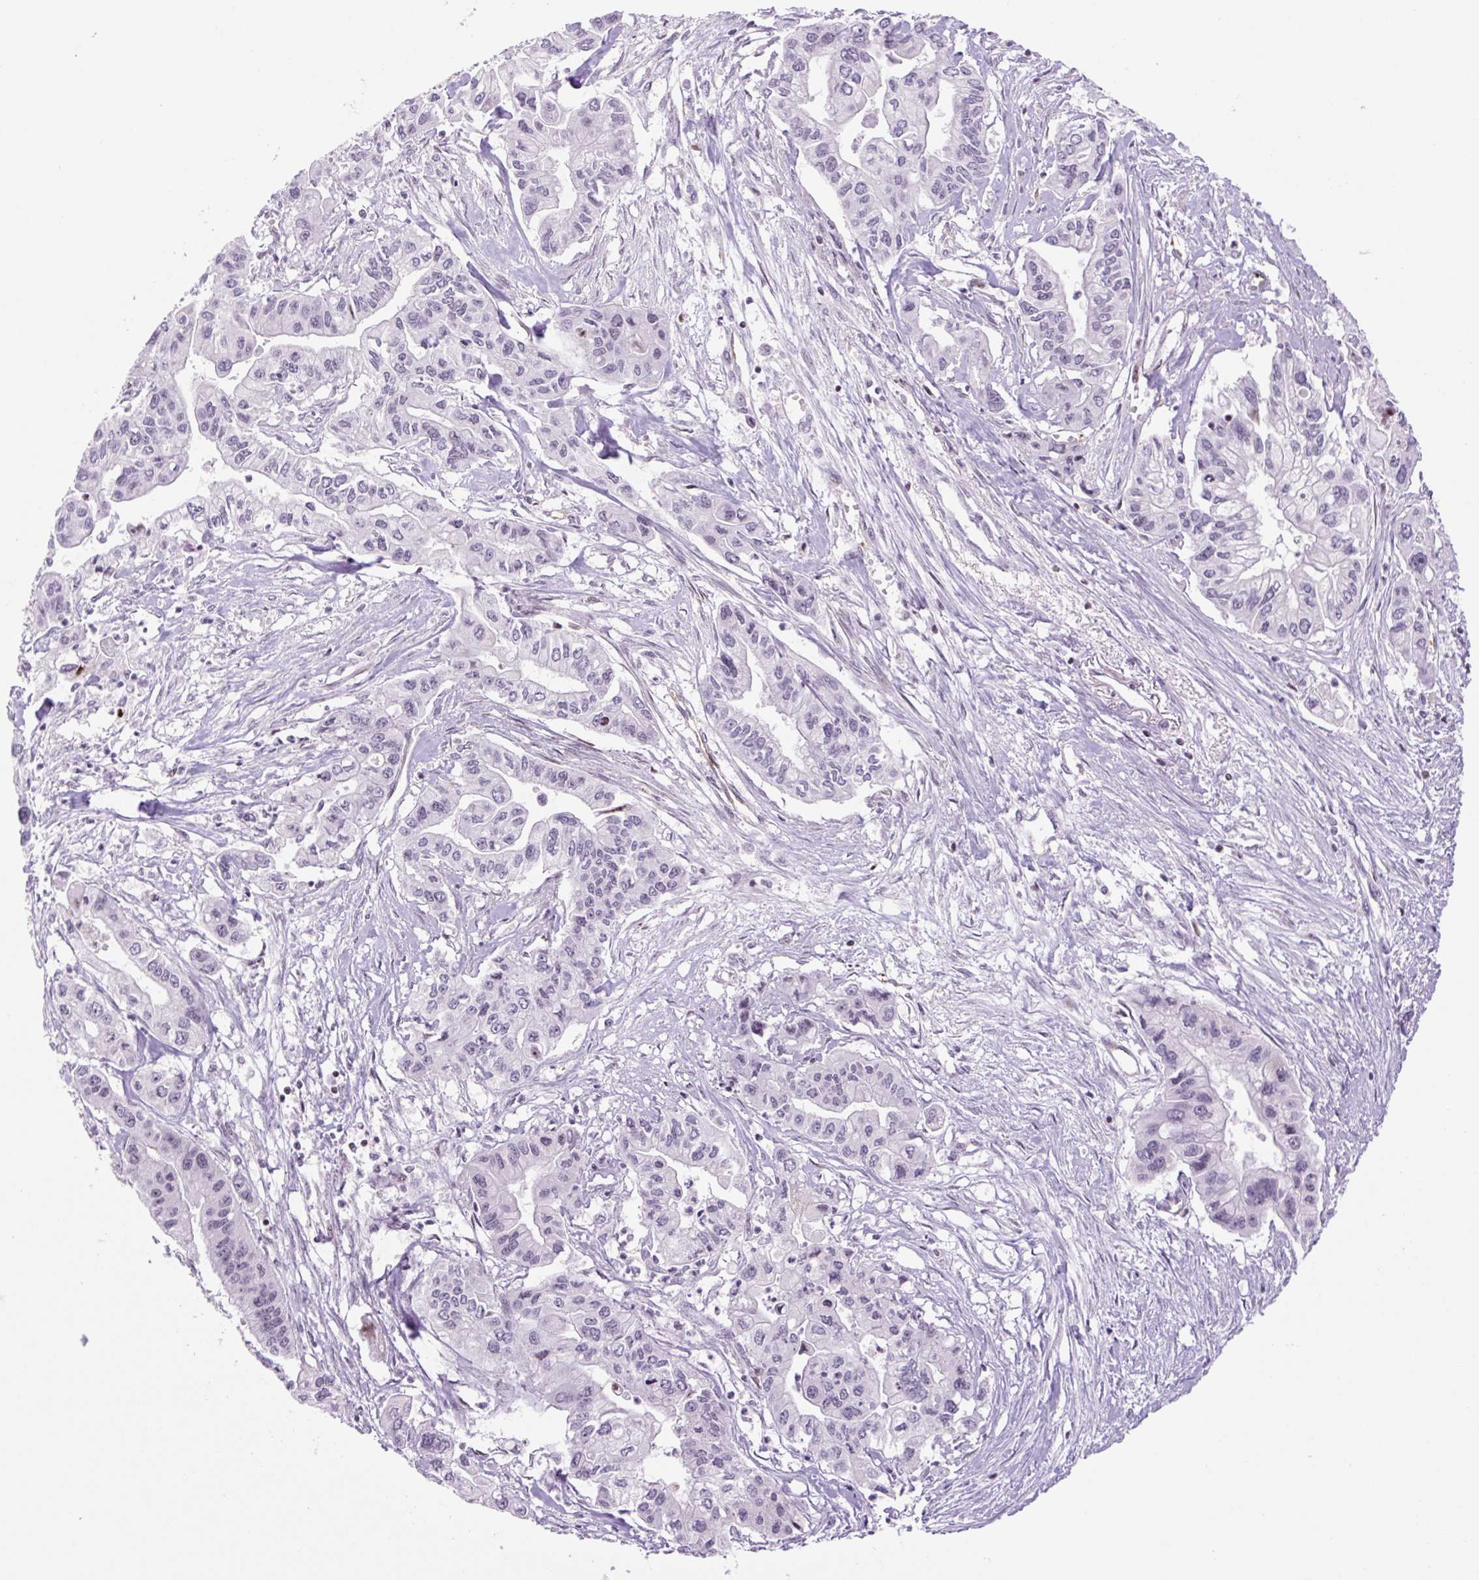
{"staining": {"intensity": "negative", "quantity": "none", "location": "none"}, "tissue": "pancreatic cancer", "cell_type": "Tumor cells", "image_type": "cancer", "snomed": [{"axis": "morphology", "description": "Adenocarcinoma, NOS"}, {"axis": "topography", "description": "Pancreas"}], "caption": "Immunohistochemistry histopathology image of neoplastic tissue: human adenocarcinoma (pancreatic) stained with DAB (3,3'-diaminobenzidine) shows no significant protein staining in tumor cells.", "gene": "ZNF417", "patient": {"sex": "male", "age": 62}}